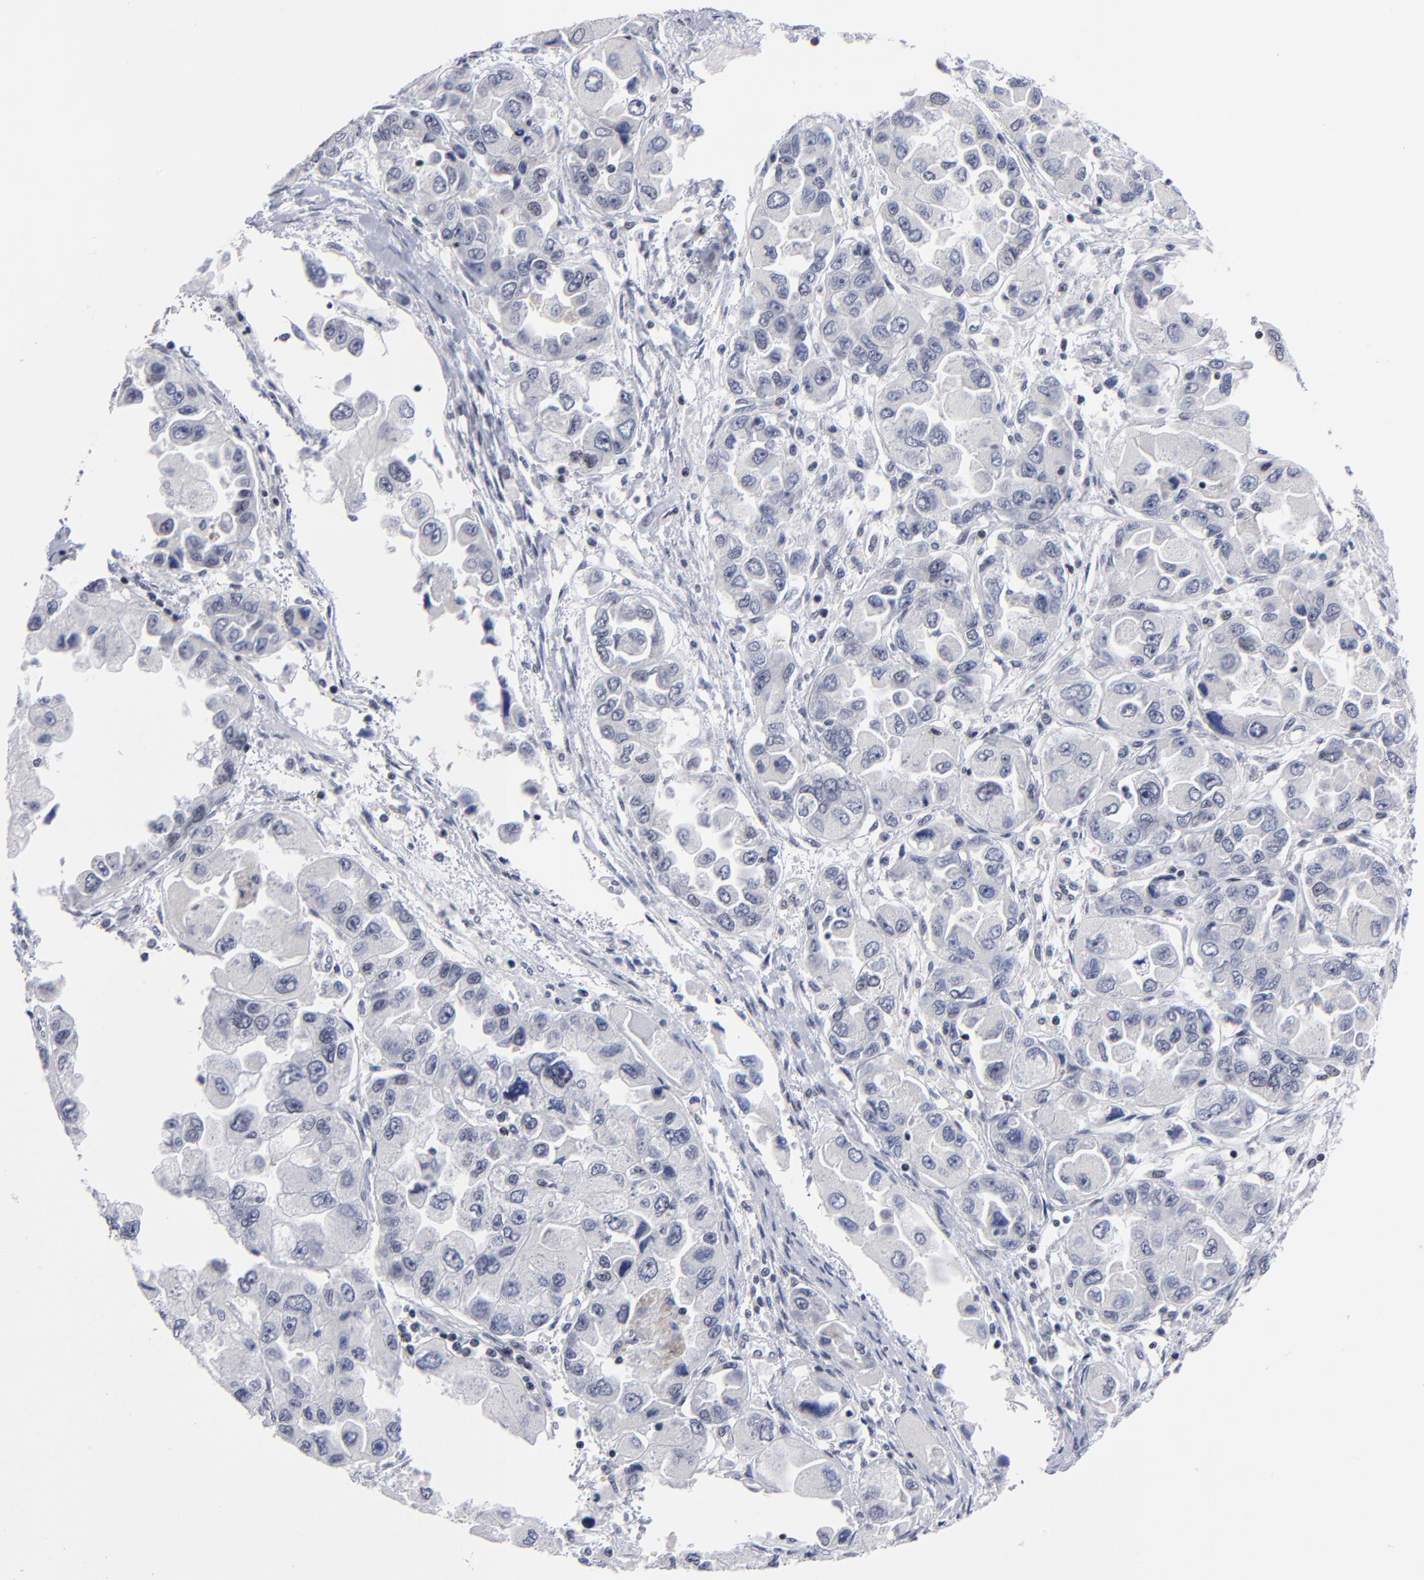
{"staining": {"intensity": "negative", "quantity": "none", "location": "none"}, "tissue": "ovarian cancer", "cell_type": "Tumor cells", "image_type": "cancer", "snomed": [{"axis": "morphology", "description": "Cystadenocarcinoma, serous, NOS"}, {"axis": "topography", "description": "Ovary"}], "caption": "There is no significant positivity in tumor cells of serous cystadenocarcinoma (ovarian).", "gene": "SP2", "patient": {"sex": "female", "age": 84}}